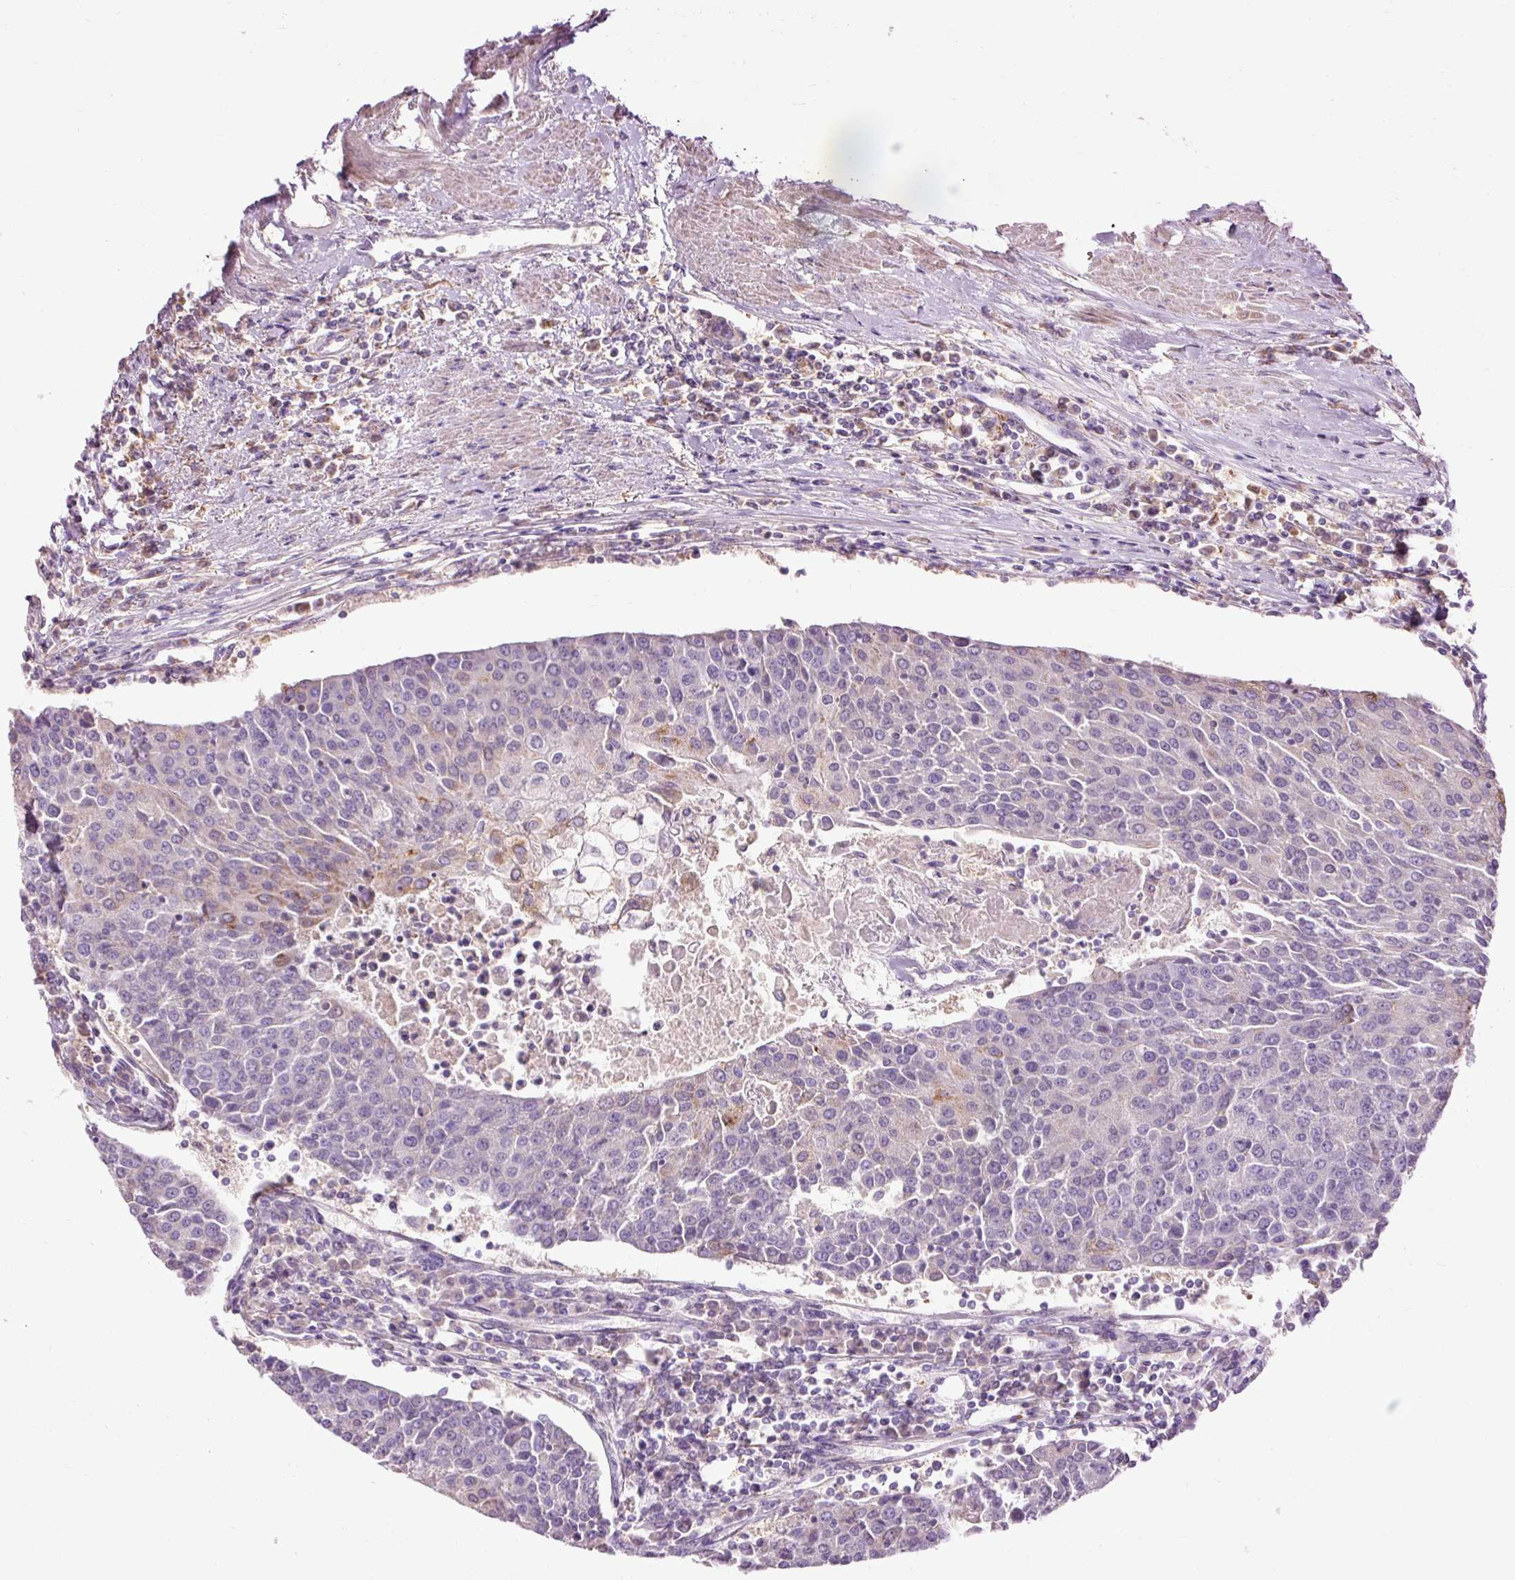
{"staining": {"intensity": "moderate", "quantity": "<25%", "location": "cytoplasmic/membranous"}, "tissue": "urothelial cancer", "cell_type": "Tumor cells", "image_type": "cancer", "snomed": [{"axis": "morphology", "description": "Urothelial carcinoma, High grade"}, {"axis": "topography", "description": "Urinary bladder"}], "caption": "Urothelial carcinoma (high-grade) stained with IHC shows moderate cytoplasmic/membranous expression in approximately <25% of tumor cells.", "gene": "PRDX5", "patient": {"sex": "female", "age": 85}}